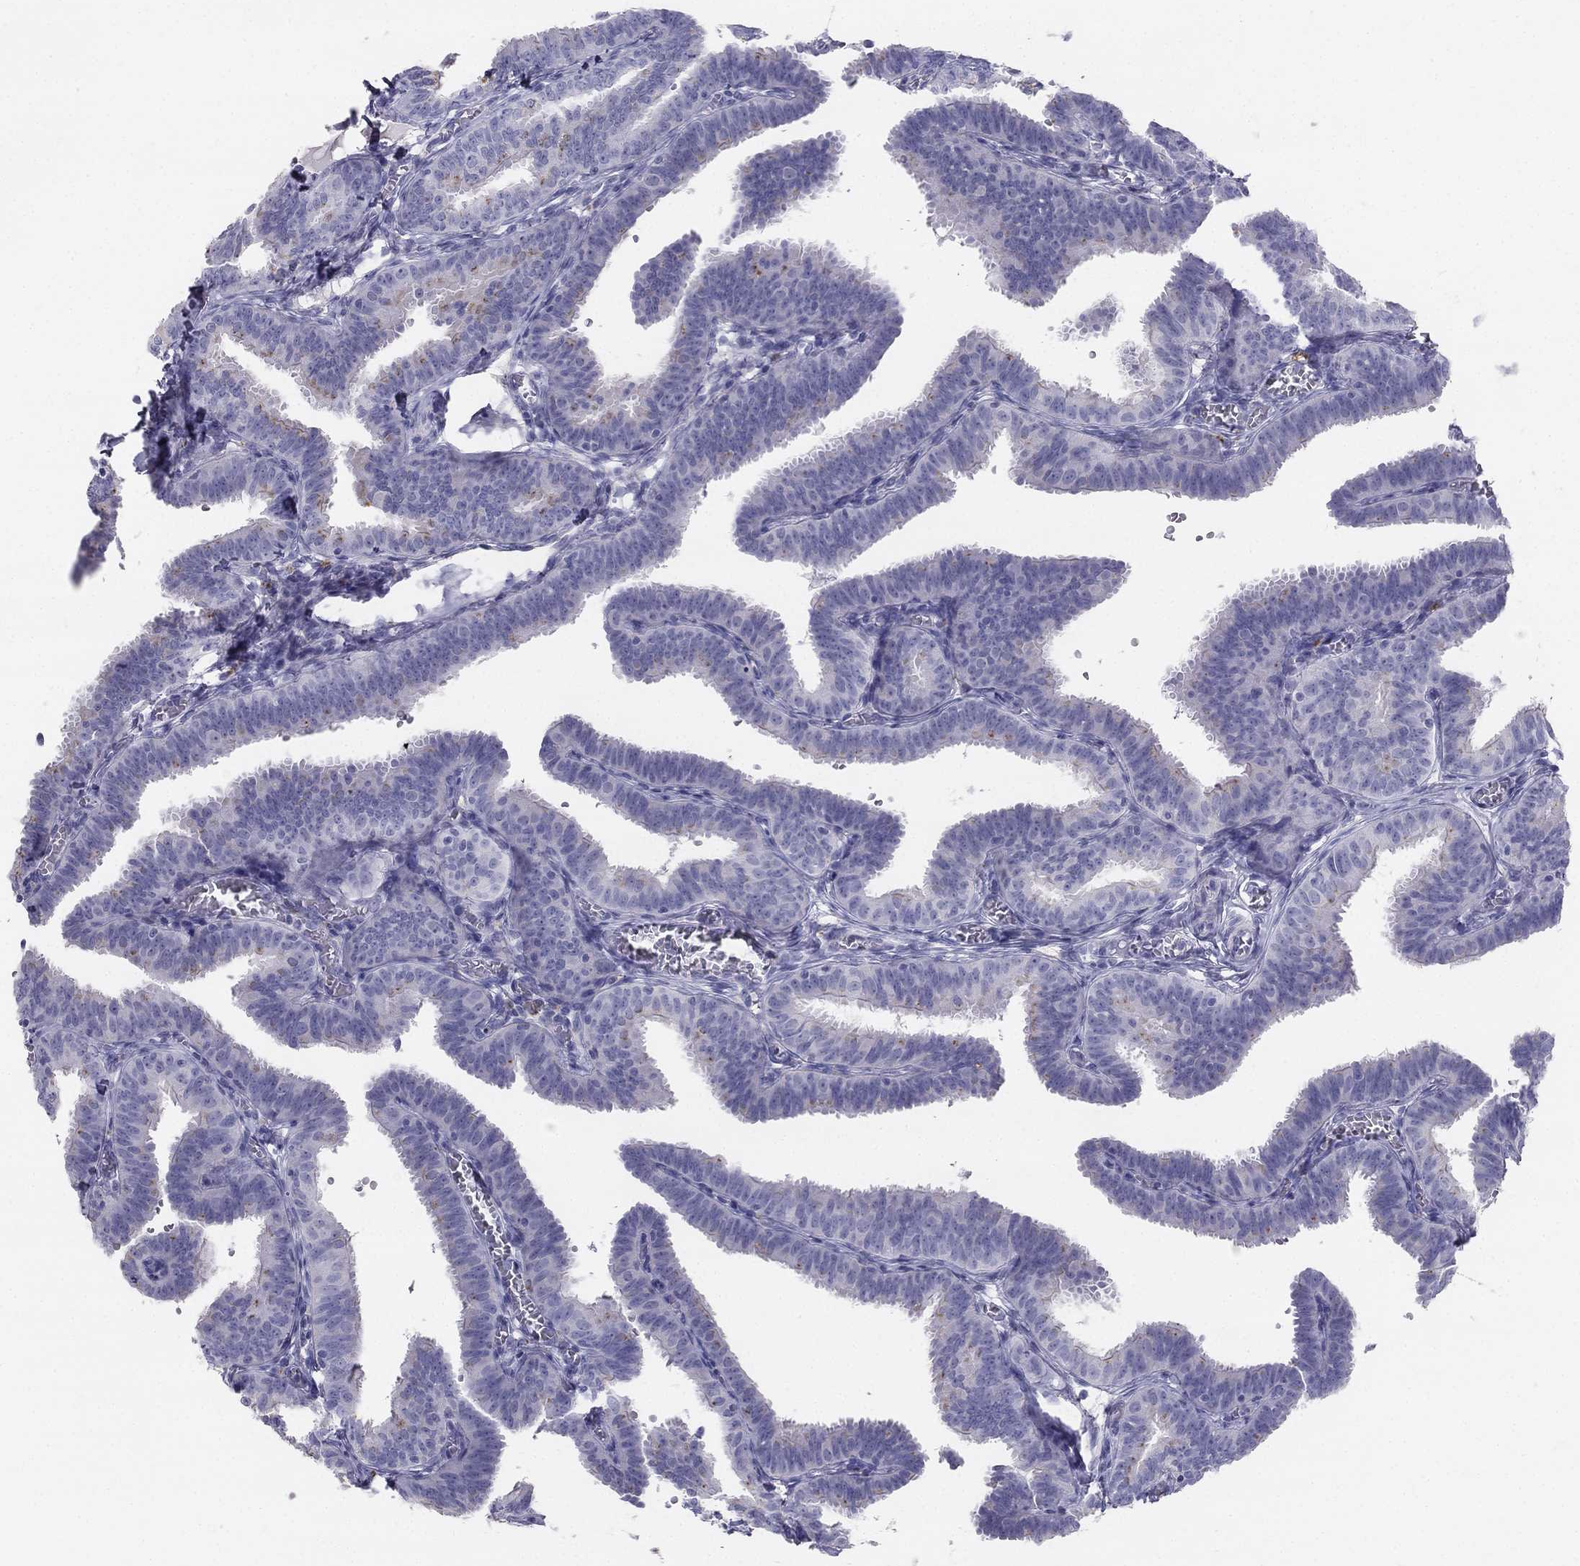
{"staining": {"intensity": "weak", "quantity": "<25%", "location": "cytoplasmic/membranous"}, "tissue": "fallopian tube", "cell_type": "Glandular cells", "image_type": "normal", "snomed": [{"axis": "morphology", "description": "Normal tissue, NOS"}, {"axis": "topography", "description": "Fallopian tube"}], "caption": "IHC image of benign human fallopian tube stained for a protein (brown), which demonstrates no positivity in glandular cells.", "gene": "ALOXE3", "patient": {"sex": "female", "age": 25}}